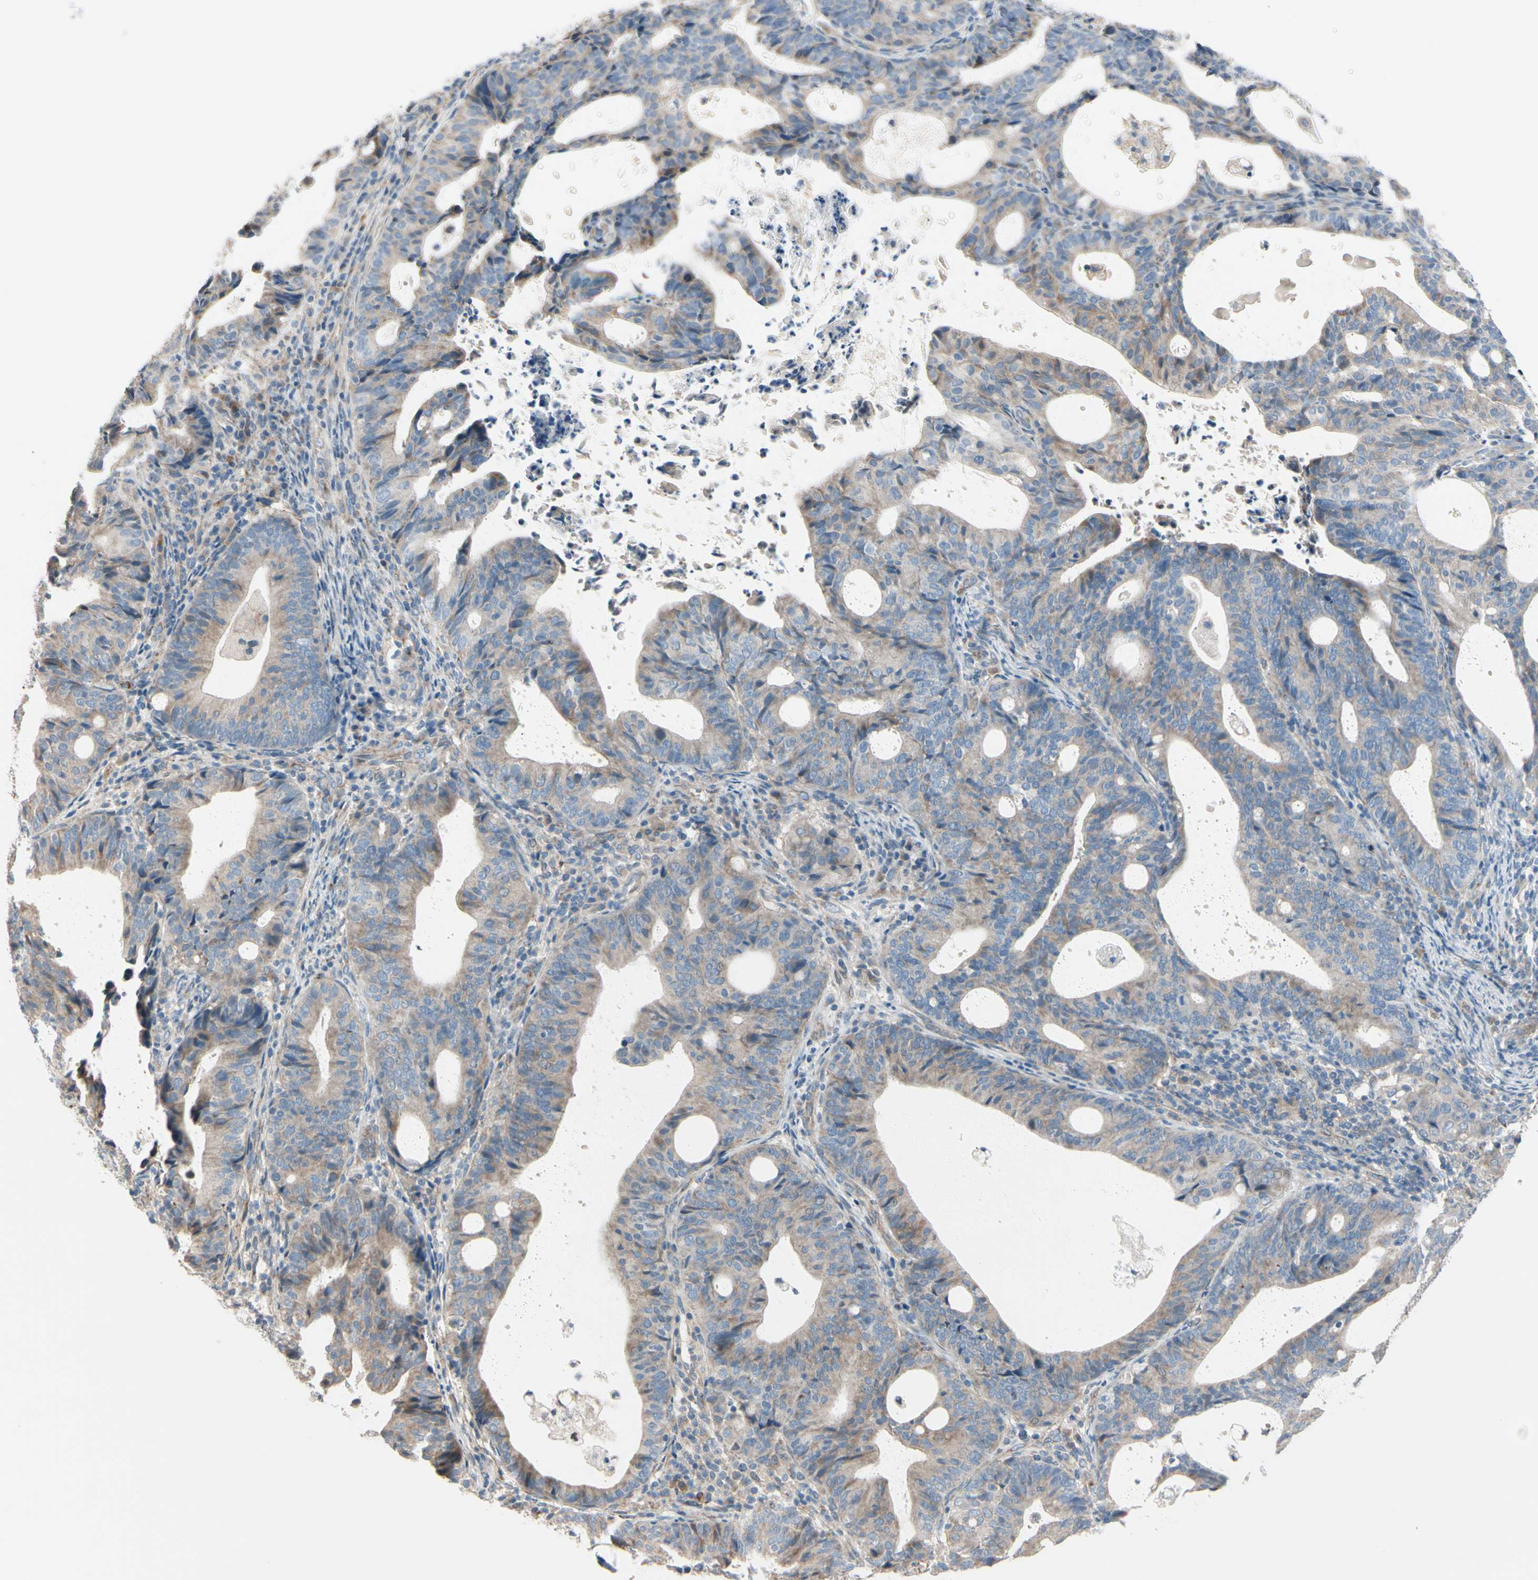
{"staining": {"intensity": "weak", "quantity": ">75%", "location": "cytoplasmic/membranous"}, "tissue": "endometrial cancer", "cell_type": "Tumor cells", "image_type": "cancer", "snomed": [{"axis": "morphology", "description": "Adenocarcinoma, NOS"}, {"axis": "topography", "description": "Uterus"}], "caption": "Protein analysis of endometrial adenocarcinoma tissue displays weak cytoplasmic/membranous positivity in approximately >75% of tumor cells.", "gene": "EPHA3", "patient": {"sex": "female", "age": 83}}